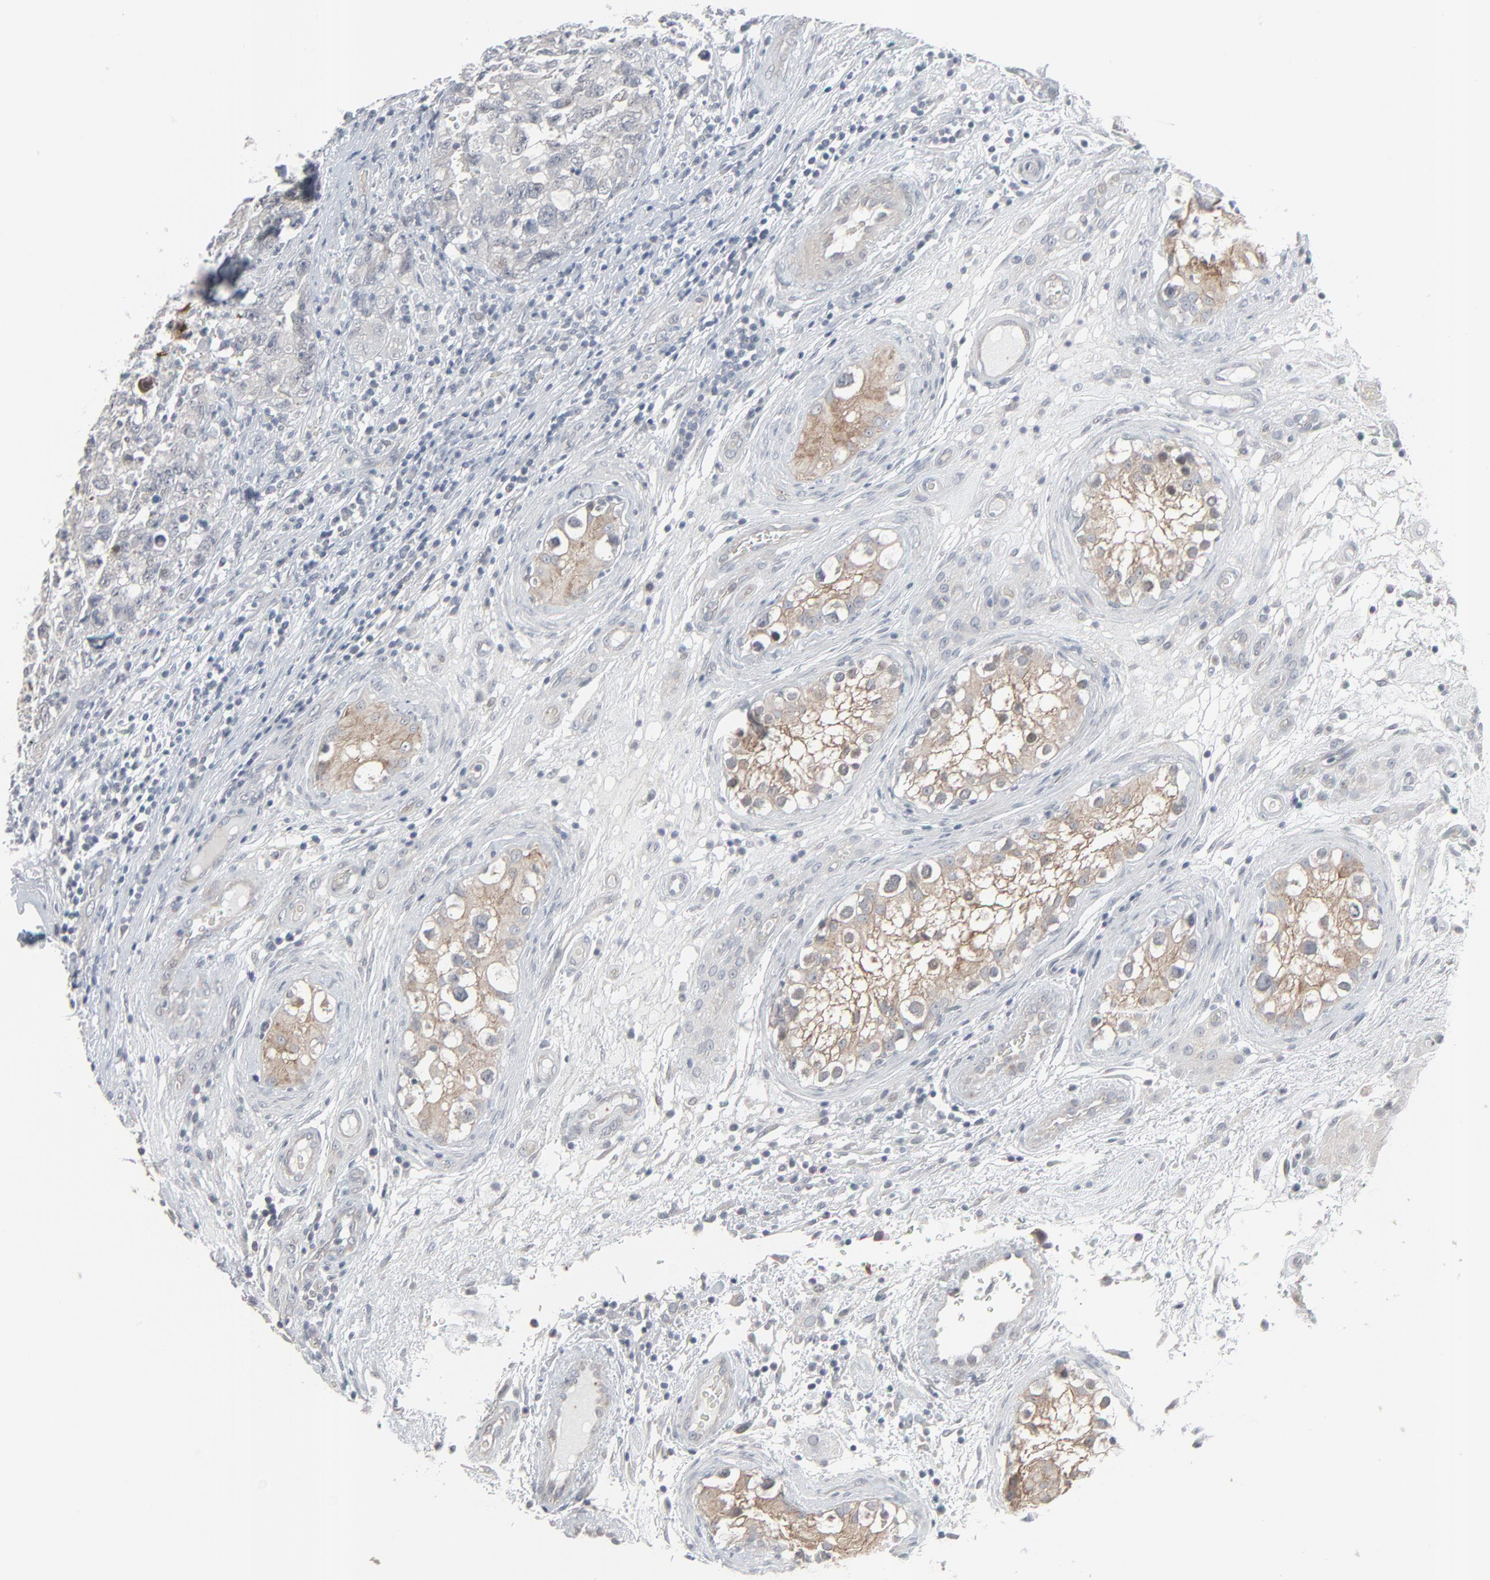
{"staining": {"intensity": "negative", "quantity": "none", "location": "none"}, "tissue": "testis cancer", "cell_type": "Tumor cells", "image_type": "cancer", "snomed": [{"axis": "morphology", "description": "Carcinoma, Embryonal, NOS"}, {"axis": "topography", "description": "Testis"}], "caption": "This is a photomicrograph of IHC staining of testis embryonal carcinoma, which shows no staining in tumor cells.", "gene": "NEUROD1", "patient": {"sex": "male", "age": 31}}